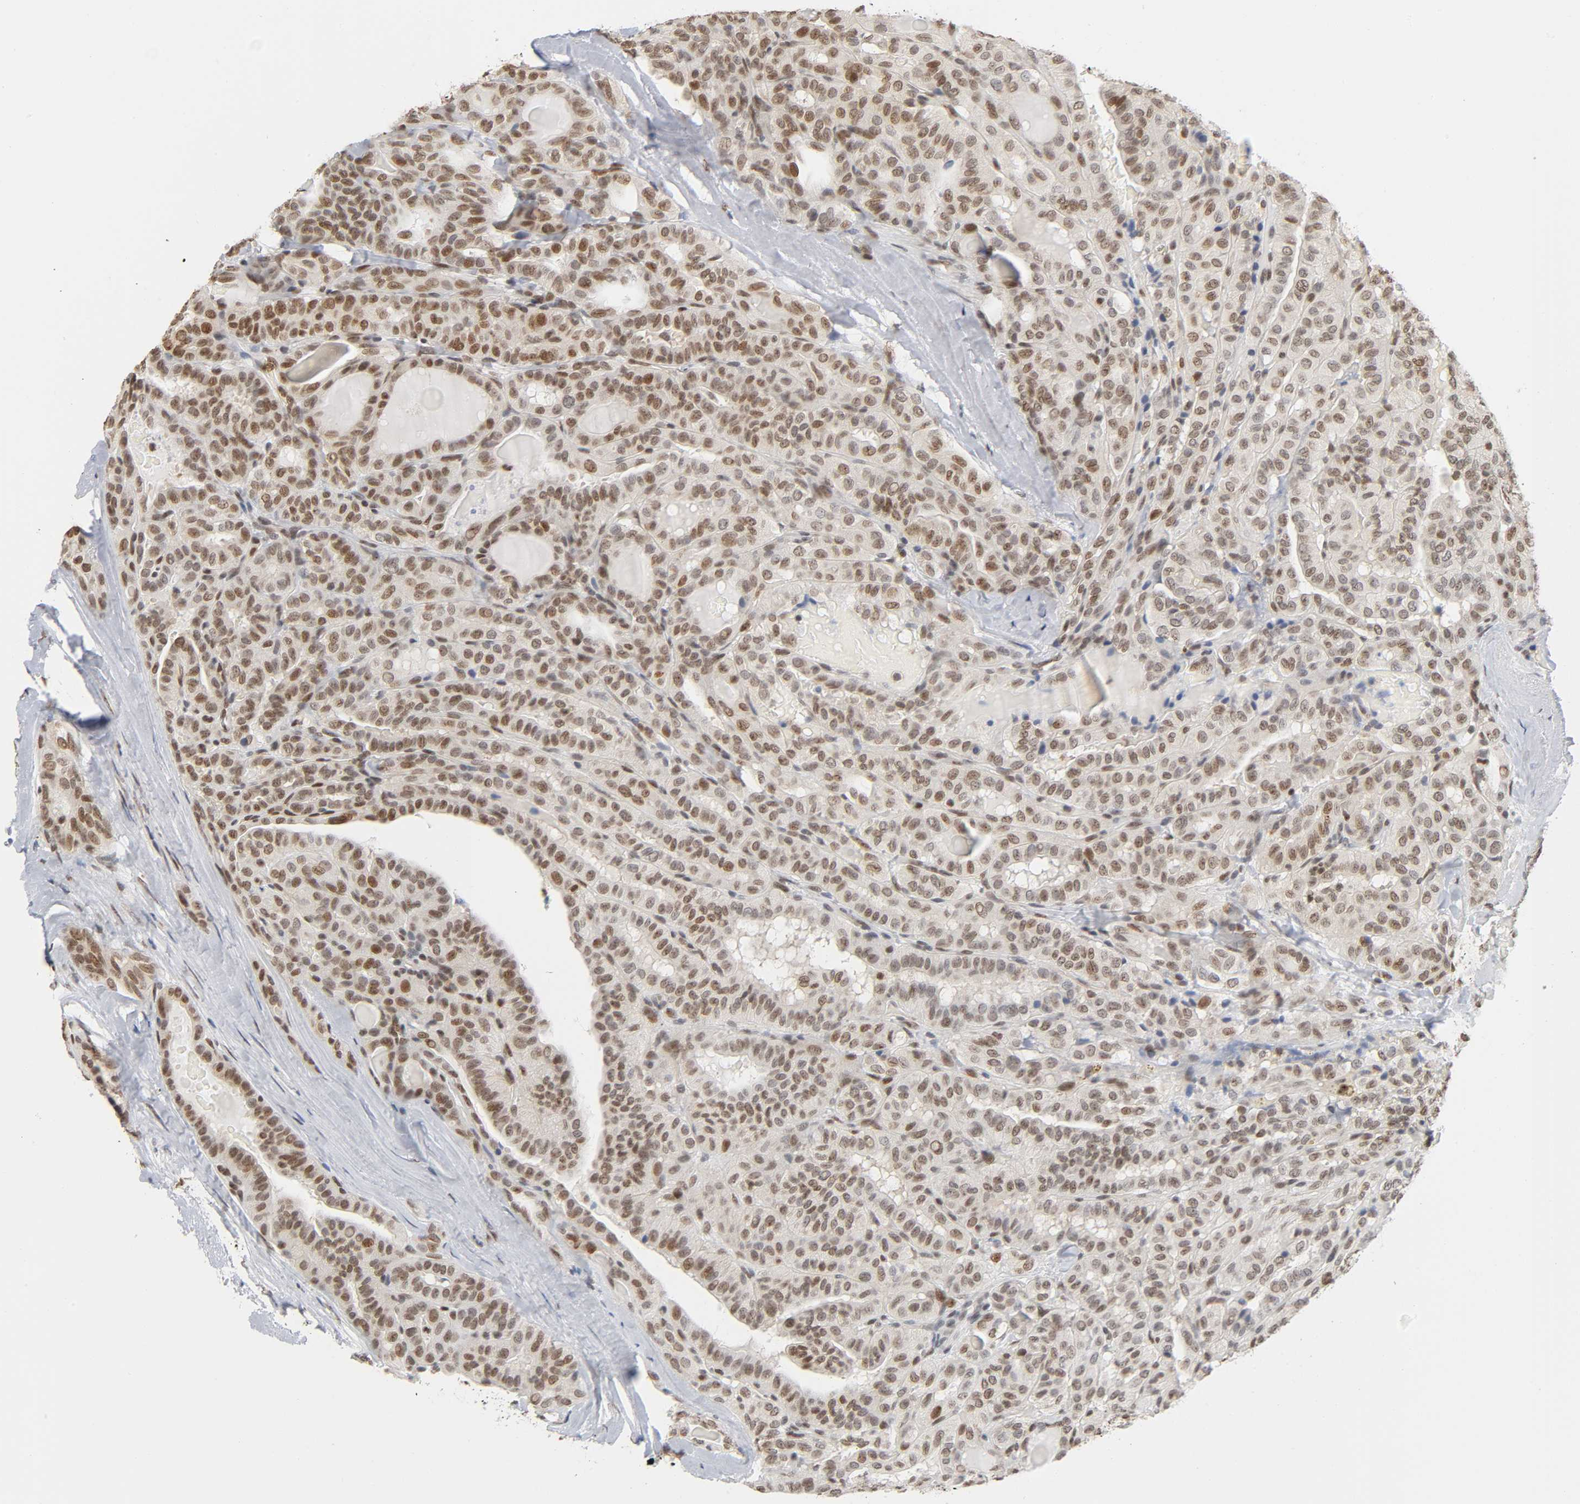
{"staining": {"intensity": "moderate", "quantity": ">75%", "location": "nuclear"}, "tissue": "thyroid cancer", "cell_type": "Tumor cells", "image_type": "cancer", "snomed": [{"axis": "morphology", "description": "Papillary adenocarcinoma, NOS"}, {"axis": "topography", "description": "Thyroid gland"}], "caption": "Thyroid cancer (papillary adenocarcinoma) stained with IHC reveals moderate nuclear positivity in about >75% of tumor cells. Using DAB (brown) and hematoxylin (blue) stains, captured at high magnification using brightfield microscopy.", "gene": "SUMO1", "patient": {"sex": "male", "age": 77}}